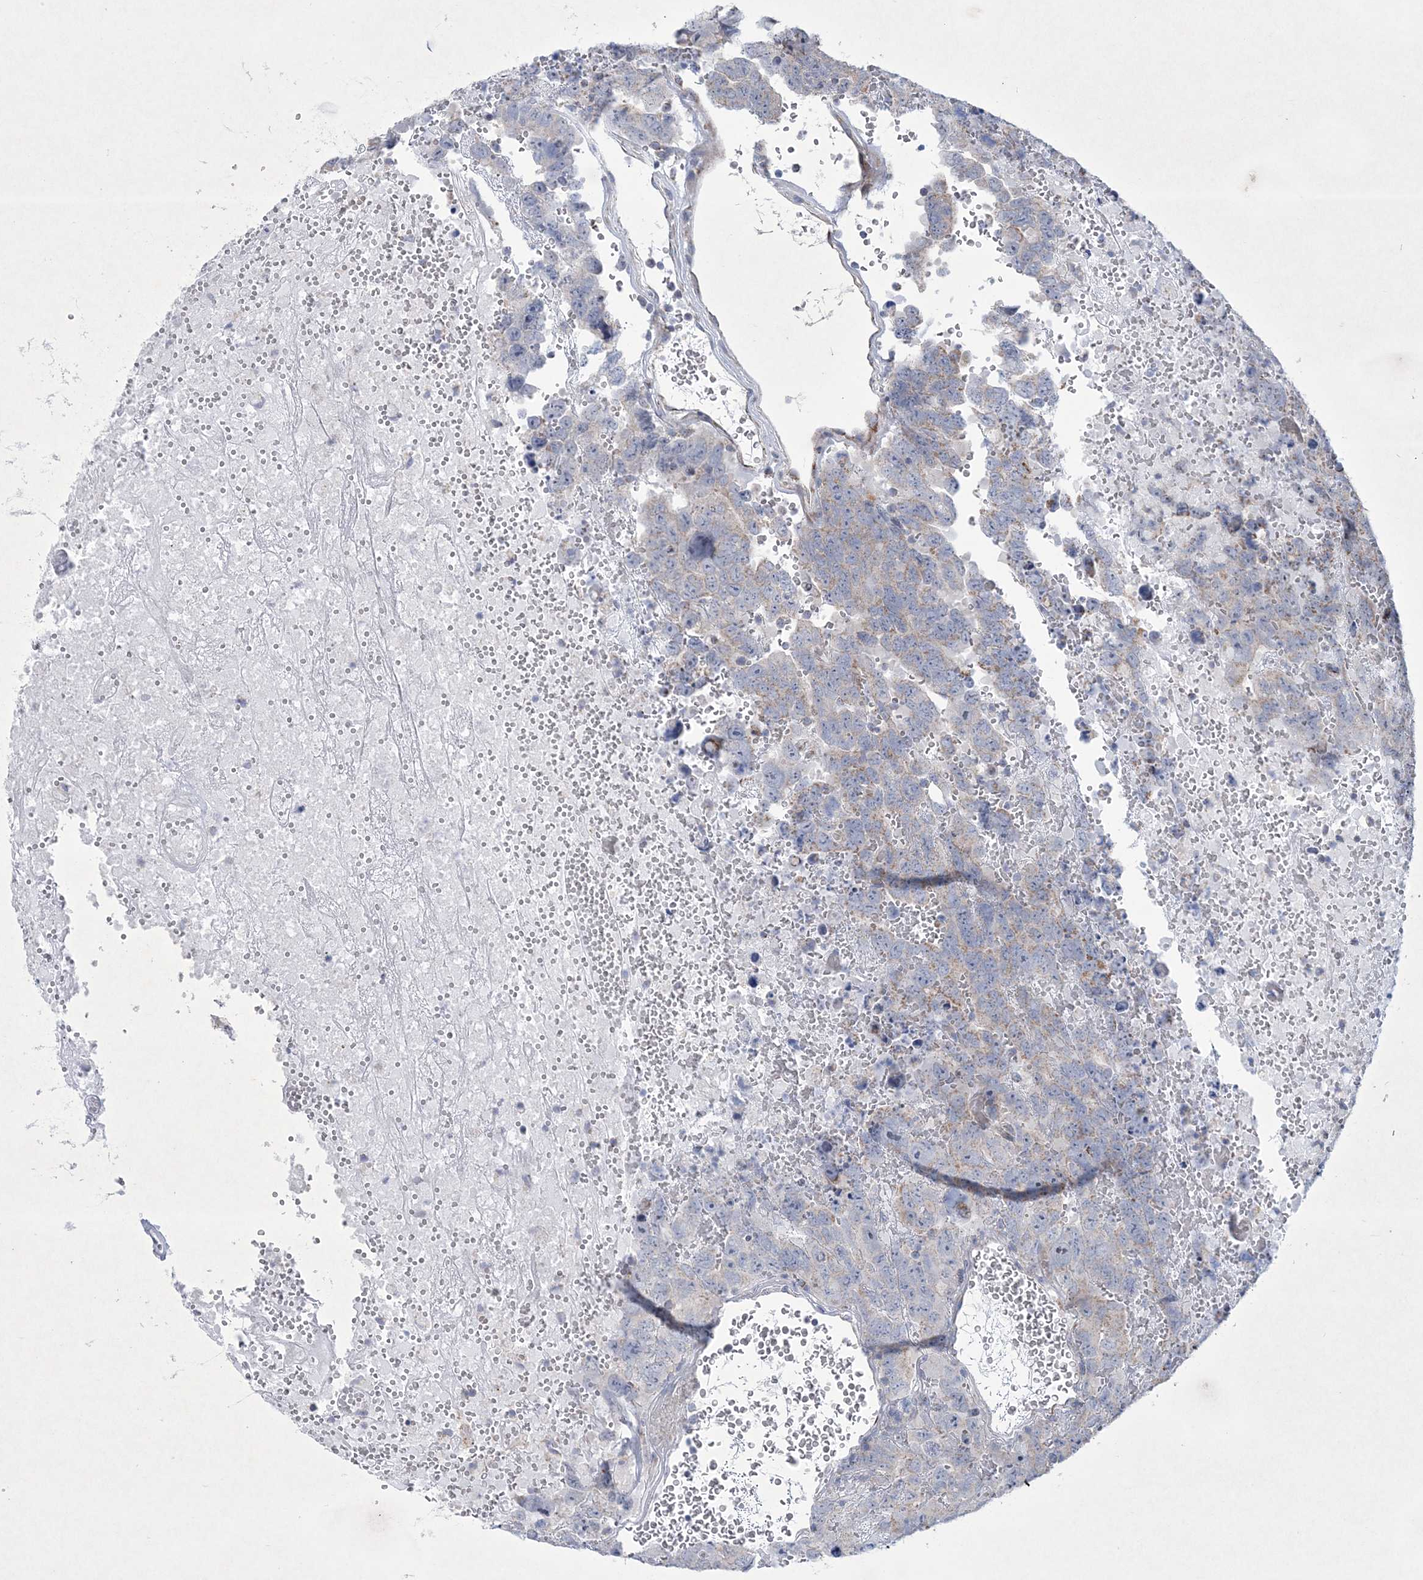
{"staining": {"intensity": "negative", "quantity": "none", "location": "none"}, "tissue": "testis cancer", "cell_type": "Tumor cells", "image_type": "cancer", "snomed": [{"axis": "morphology", "description": "Carcinoma, Embryonal, NOS"}, {"axis": "topography", "description": "Testis"}], "caption": "DAB immunohistochemical staining of human embryonal carcinoma (testis) displays no significant expression in tumor cells.", "gene": "CES4A", "patient": {"sex": "male", "age": 45}}